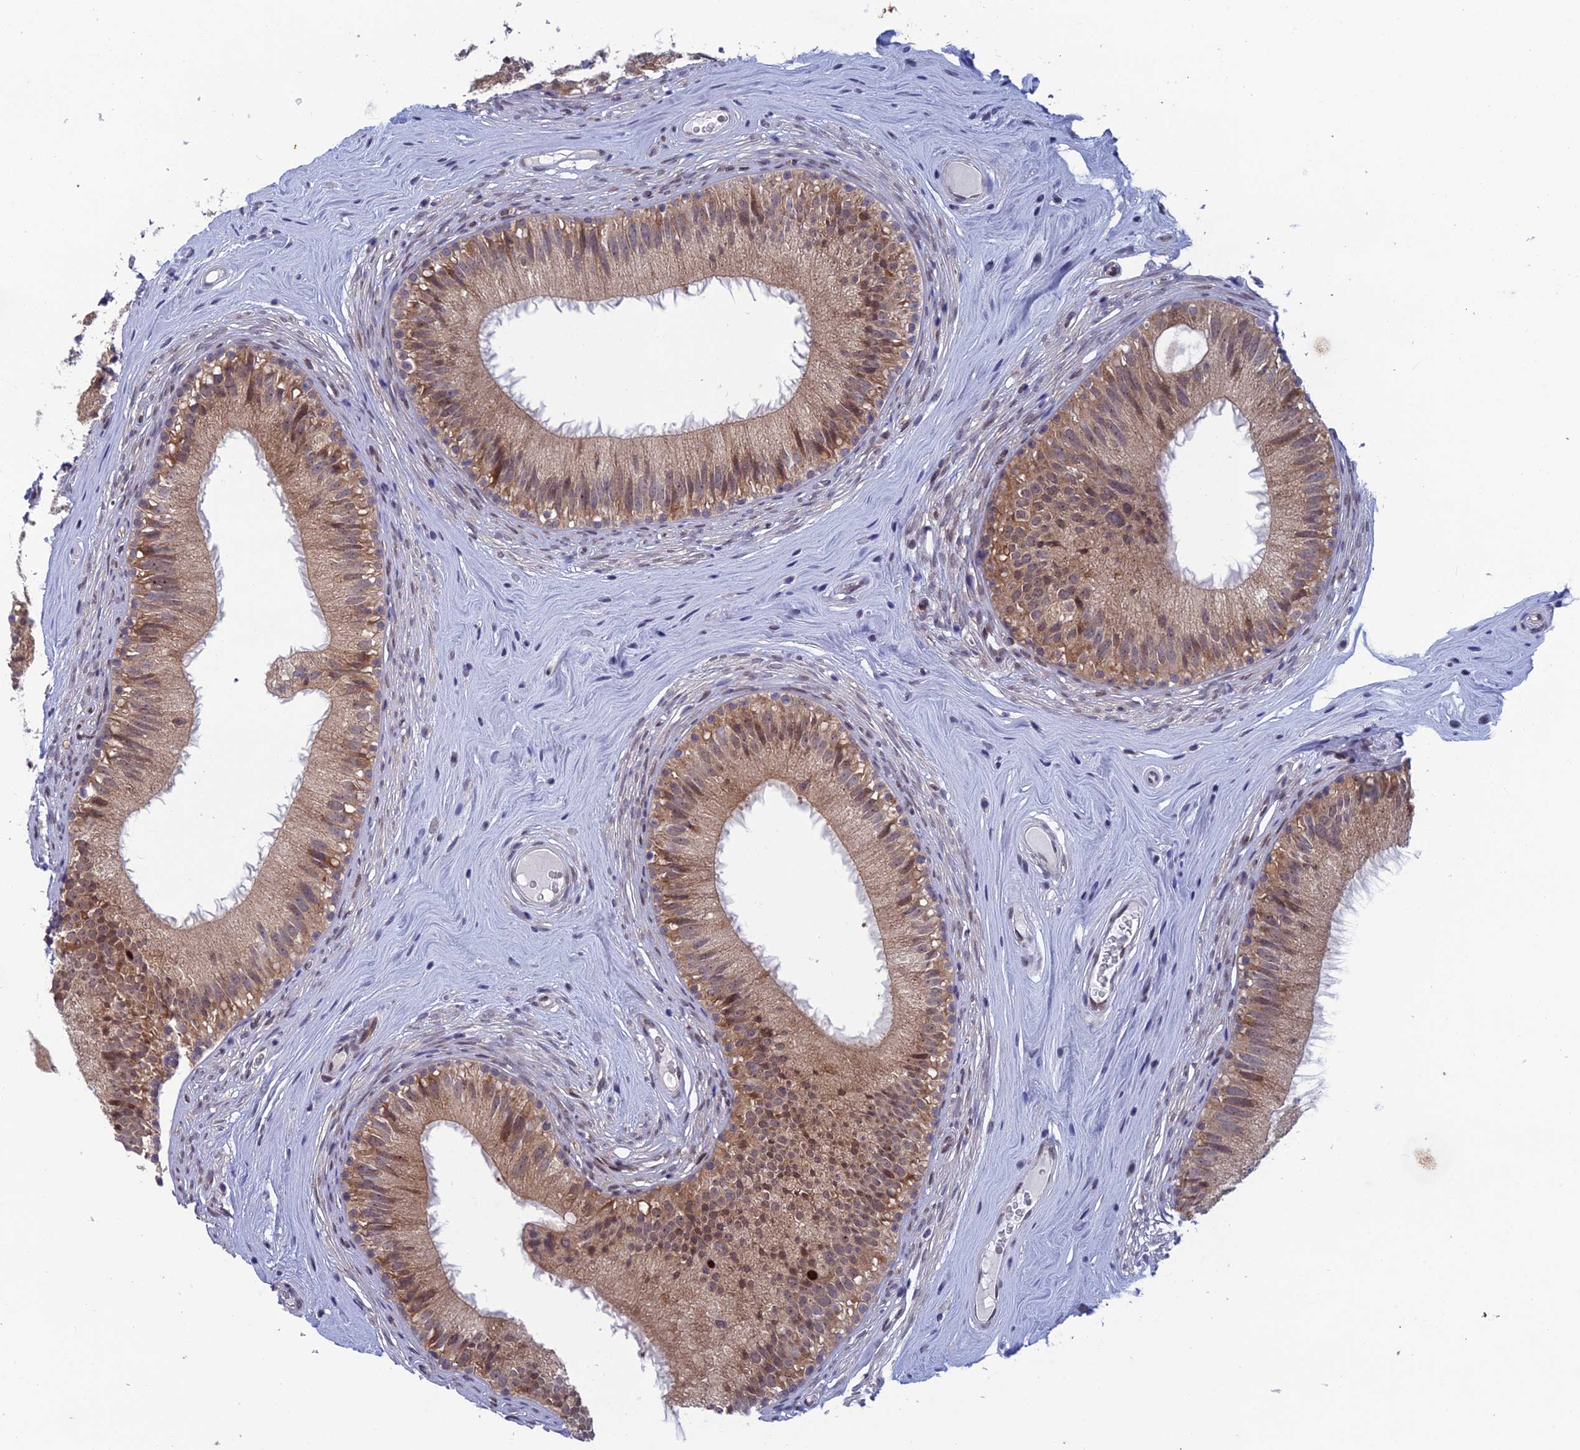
{"staining": {"intensity": "weak", "quantity": "25%-75%", "location": "cytoplasmic/membranous,nuclear"}, "tissue": "epididymis", "cell_type": "Glandular cells", "image_type": "normal", "snomed": [{"axis": "morphology", "description": "Normal tissue, NOS"}, {"axis": "topography", "description": "Epididymis"}], "caption": "Immunohistochemical staining of normal epididymis demonstrates low levels of weak cytoplasmic/membranous,nuclear expression in approximately 25%-75% of glandular cells. Using DAB (brown) and hematoxylin (blue) stains, captured at high magnification using brightfield microscopy.", "gene": "SRA1", "patient": {"sex": "male", "age": 45}}